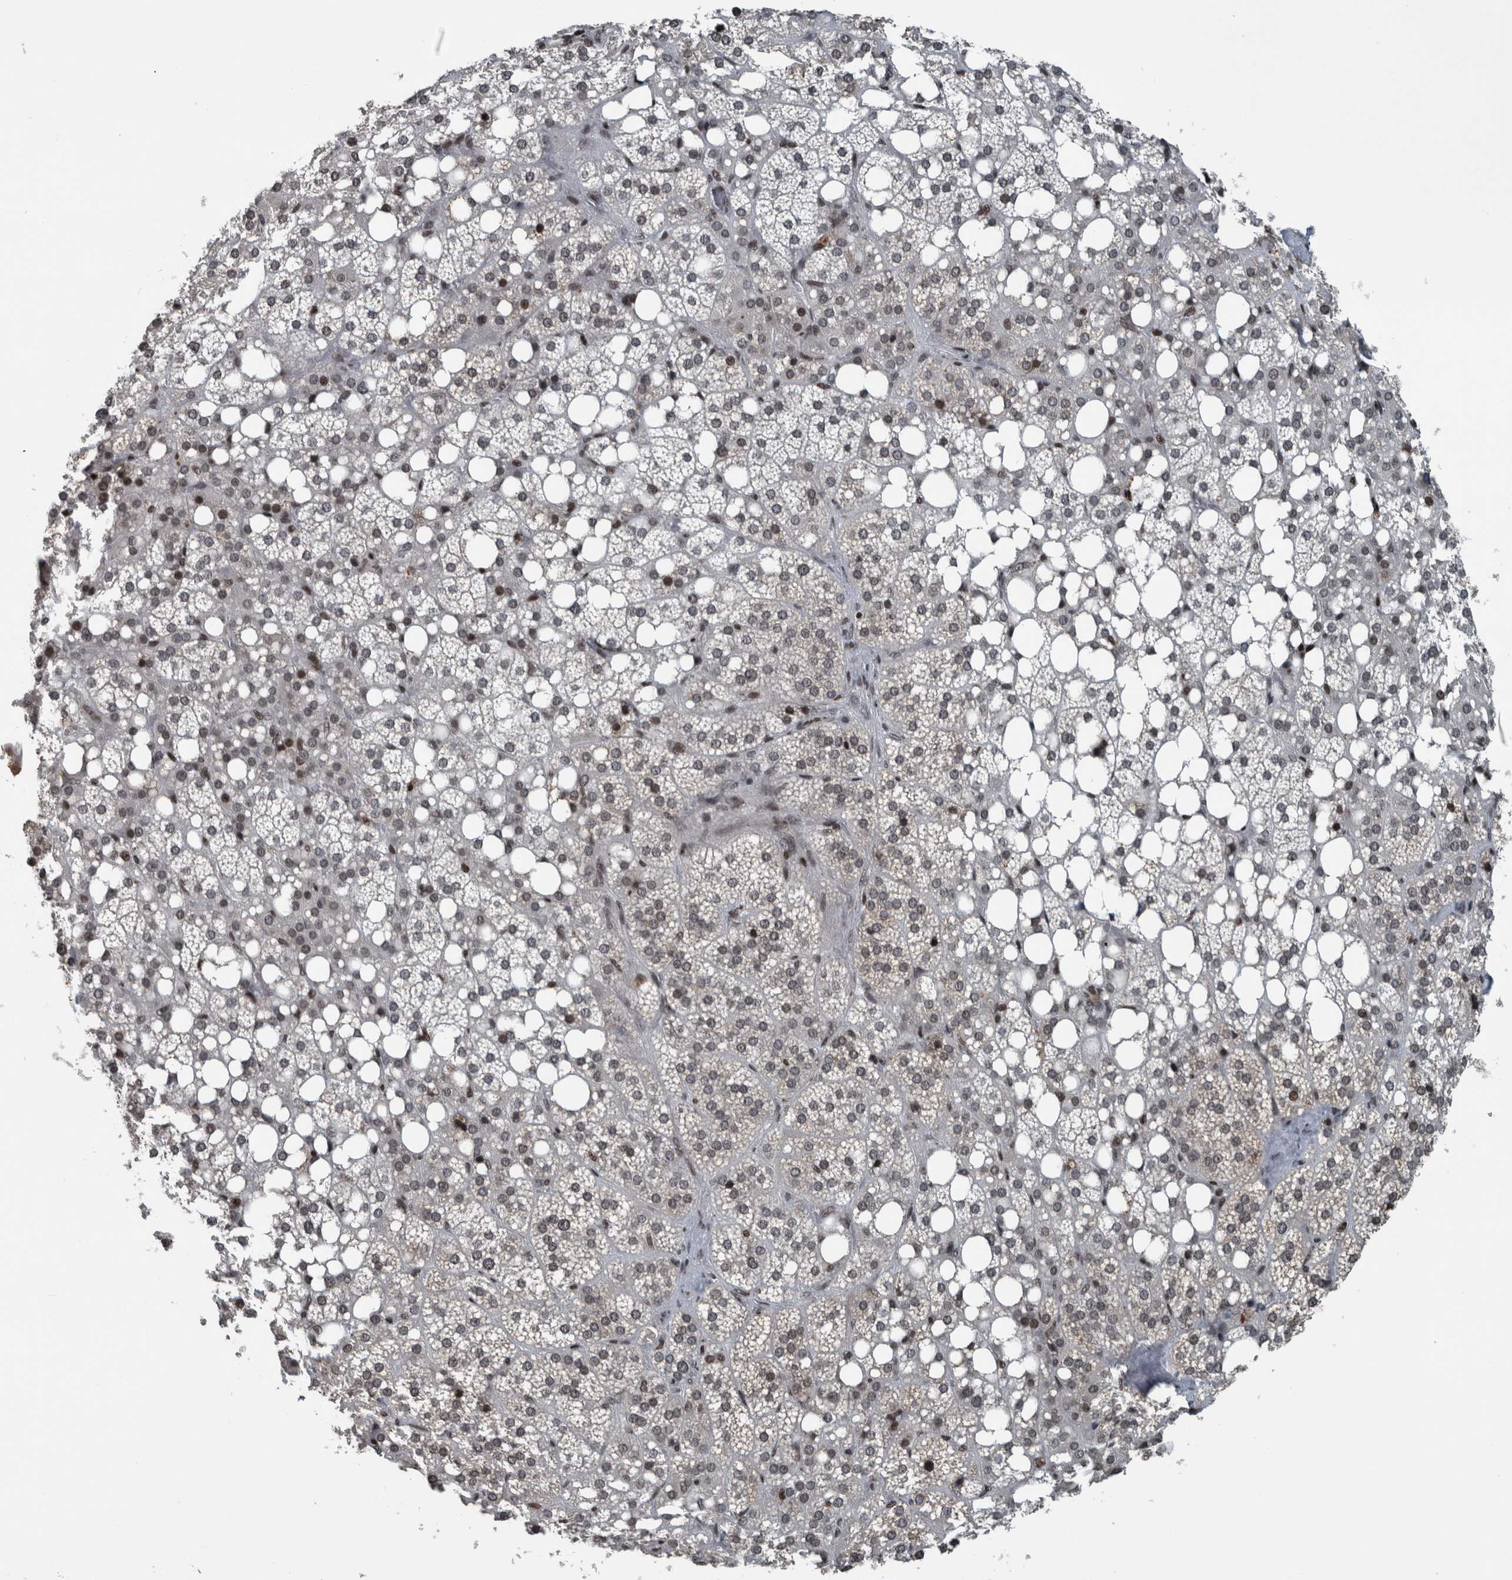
{"staining": {"intensity": "moderate", "quantity": "<25%", "location": "nuclear"}, "tissue": "adrenal gland", "cell_type": "Glandular cells", "image_type": "normal", "snomed": [{"axis": "morphology", "description": "Normal tissue, NOS"}, {"axis": "topography", "description": "Adrenal gland"}], "caption": "Glandular cells show moderate nuclear staining in approximately <25% of cells in benign adrenal gland.", "gene": "UNC50", "patient": {"sex": "female", "age": 59}}